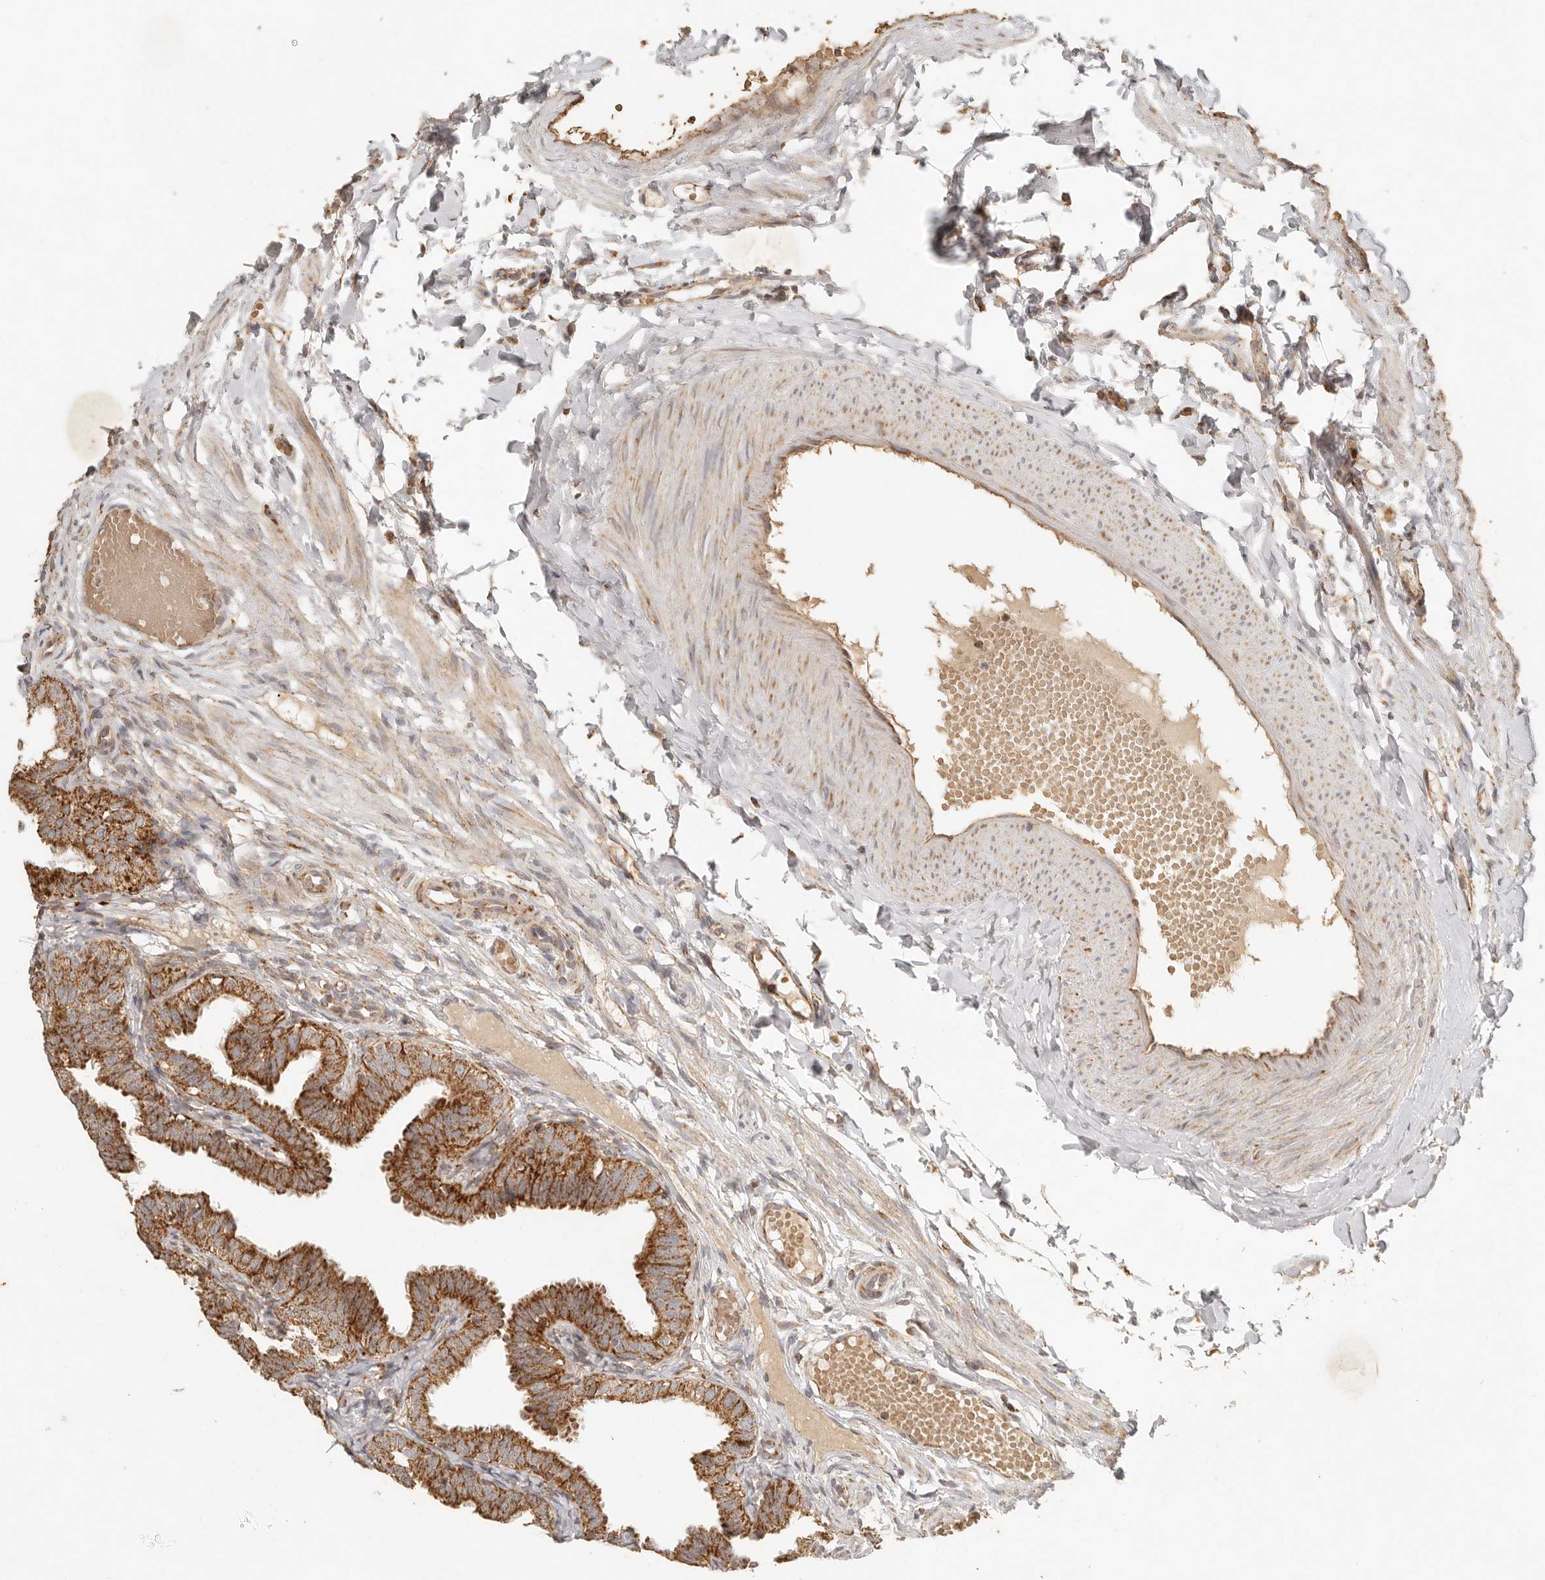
{"staining": {"intensity": "strong", "quantity": ">75%", "location": "cytoplasmic/membranous"}, "tissue": "fallopian tube", "cell_type": "Glandular cells", "image_type": "normal", "snomed": [{"axis": "morphology", "description": "Normal tissue, NOS"}, {"axis": "topography", "description": "Fallopian tube"}], "caption": "A micrograph of fallopian tube stained for a protein exhibits strong cytoplasmic/membranous brown staining in glandular cells.", "gene": "MRPL55", "patient": {"sex": "female", "age": 35}}